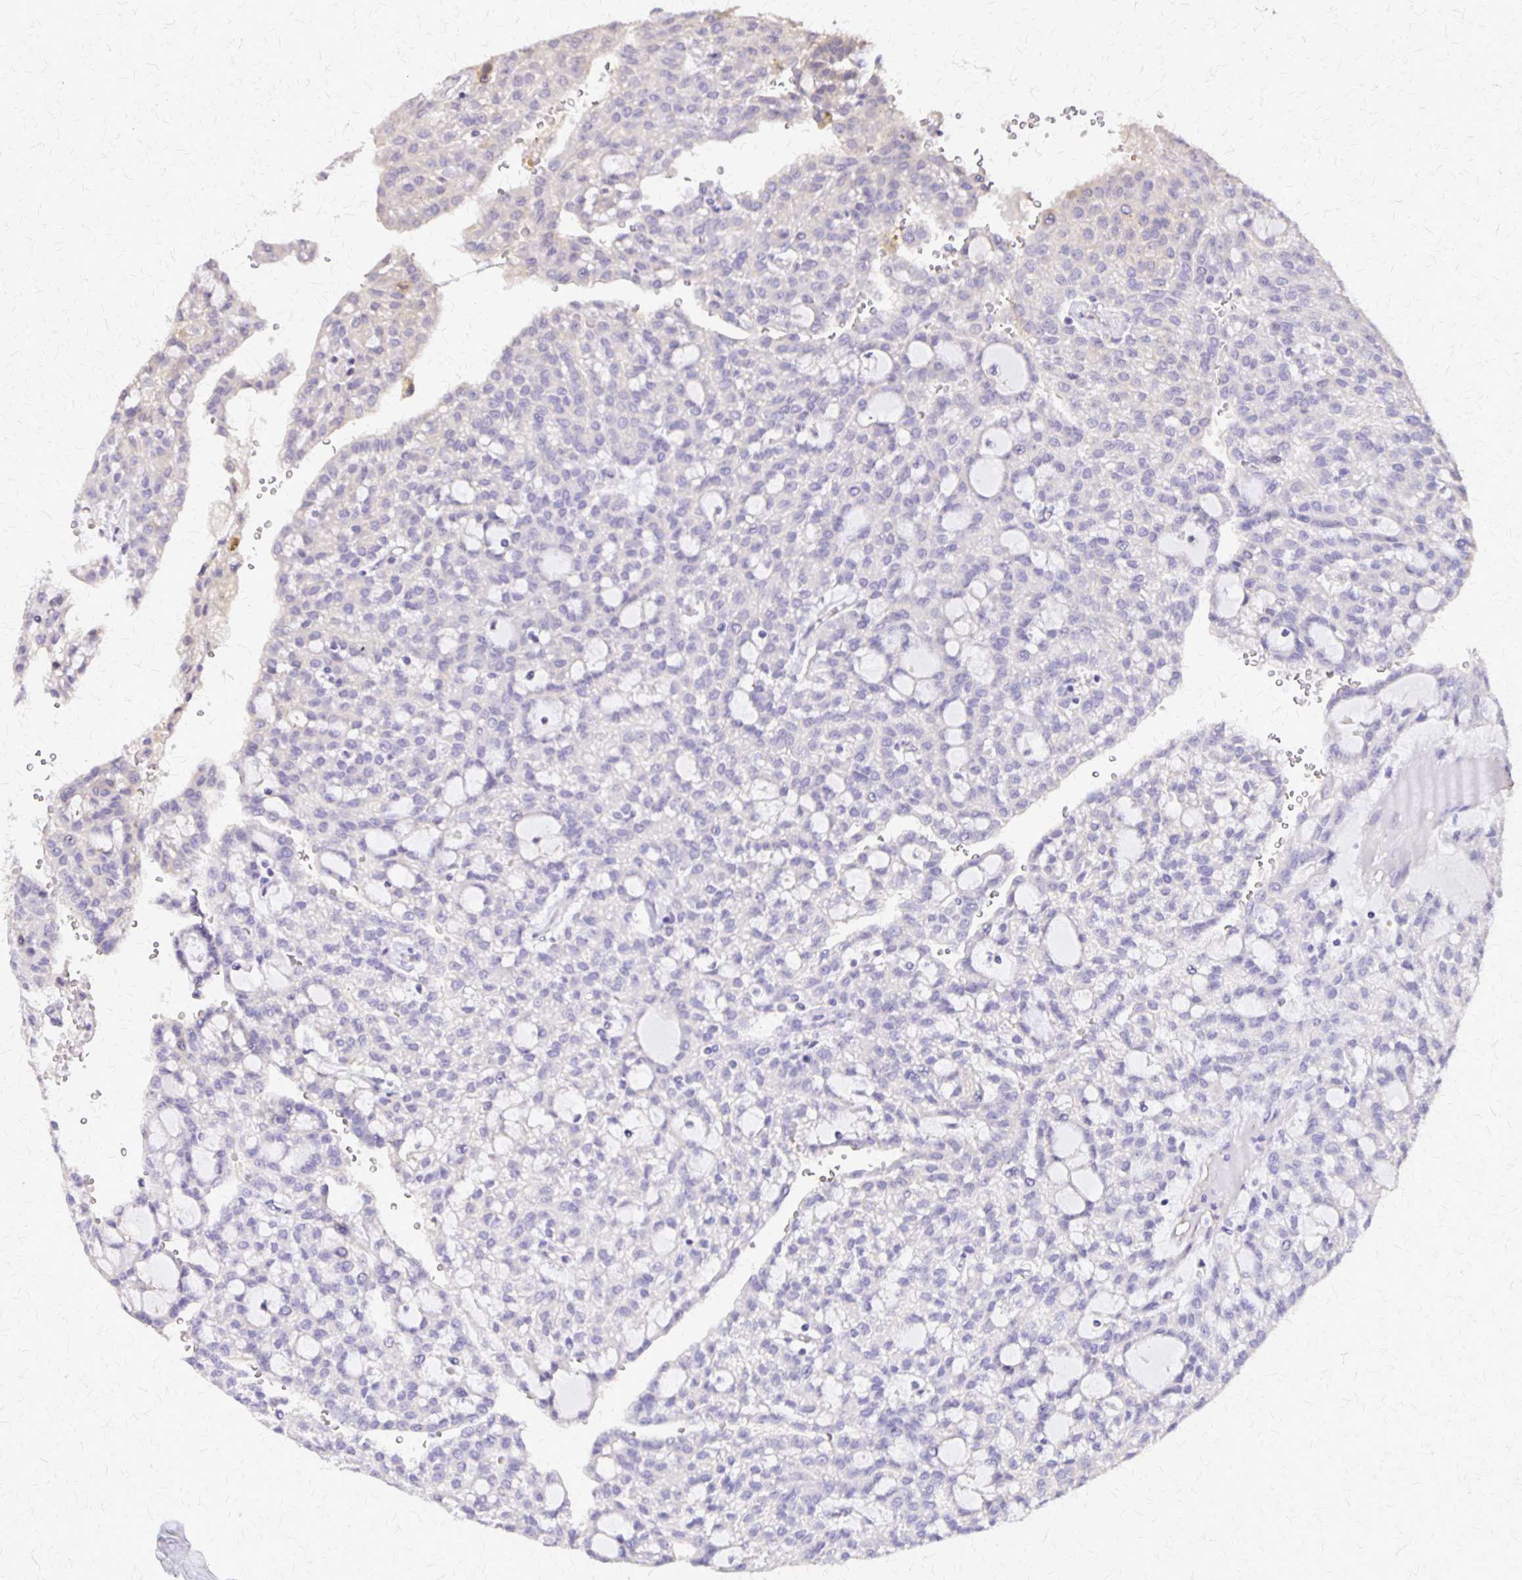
{"staining": {"intensity": "negative", "quantity": "none", "location": "none"}, "tissue": "renal cancer", "cell_type": "Tumor cells", "image_type": "cancer", "snomed": [{"axis": "morphology", "description": "Adenocarcinoma, NOS"}, {"axis": "topography", "description": "Kidney"}], "caption": "Human renal adenocarcinoma stained for a protein using immunohistochemistry shows no positivity in tumor cells.", "gene": "SI", "patient": {"sex": "male", "age": 63}}